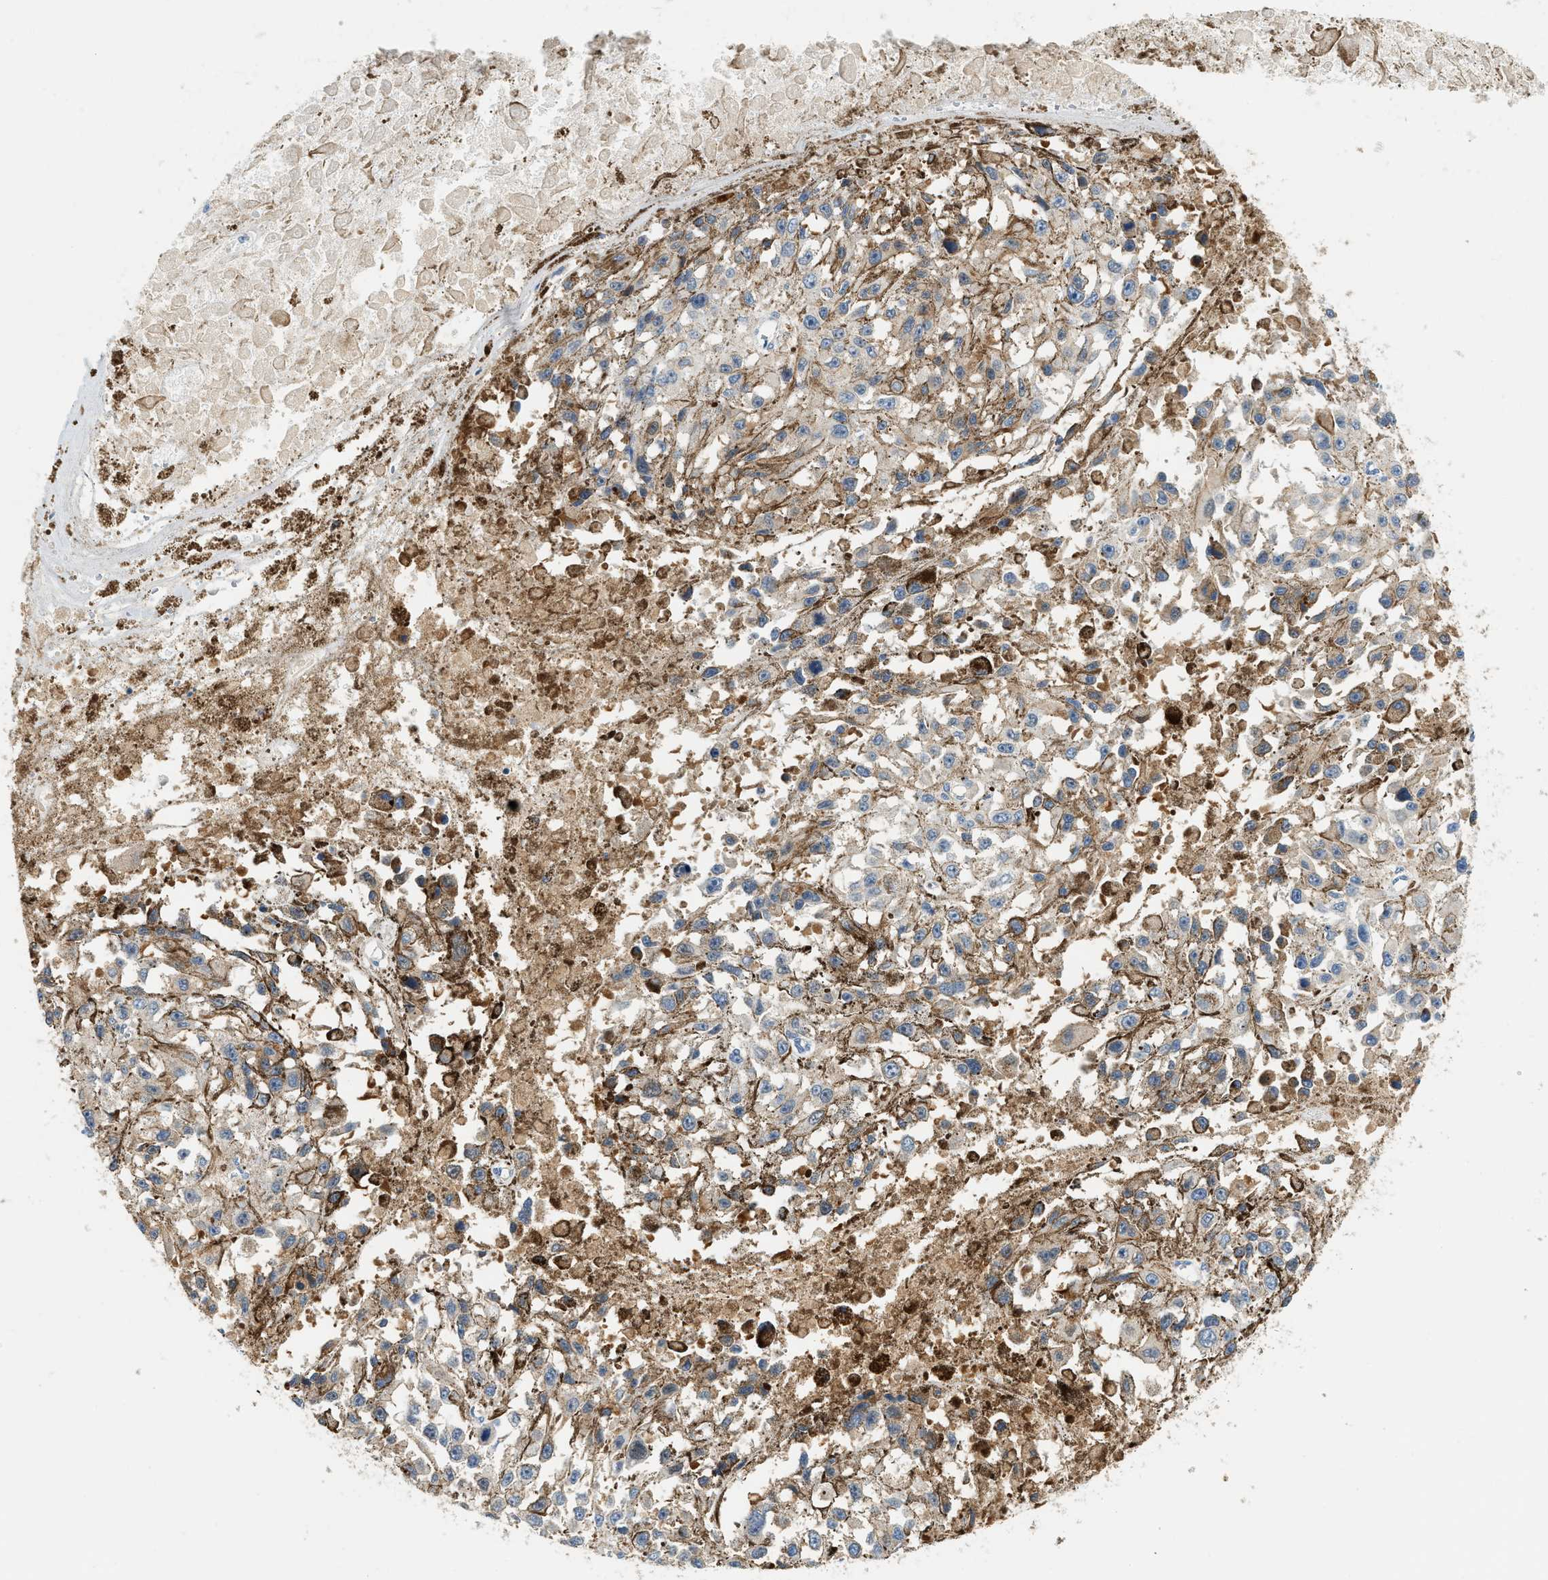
{"staining": {"intensity": "weak", "quantity": "<25%", "location": "cytoplasmic/membranous"}, "tissue": "melanoma", "cell_type": "Tumor cells", "image_type": "cancer", "snomed": [{"axis": "morphology", "description": "Malignant melanoma, Metastatic site"}, {"axis": "topography", "description": "Lymph node"}], "caption": "Tumor cells are negative for brown protein staining in malignant melanoma (metastatic site). Nuclei are stained in blue.", "gene": "SLC35E1", "patient": {"sex": "male", "age": 59}}